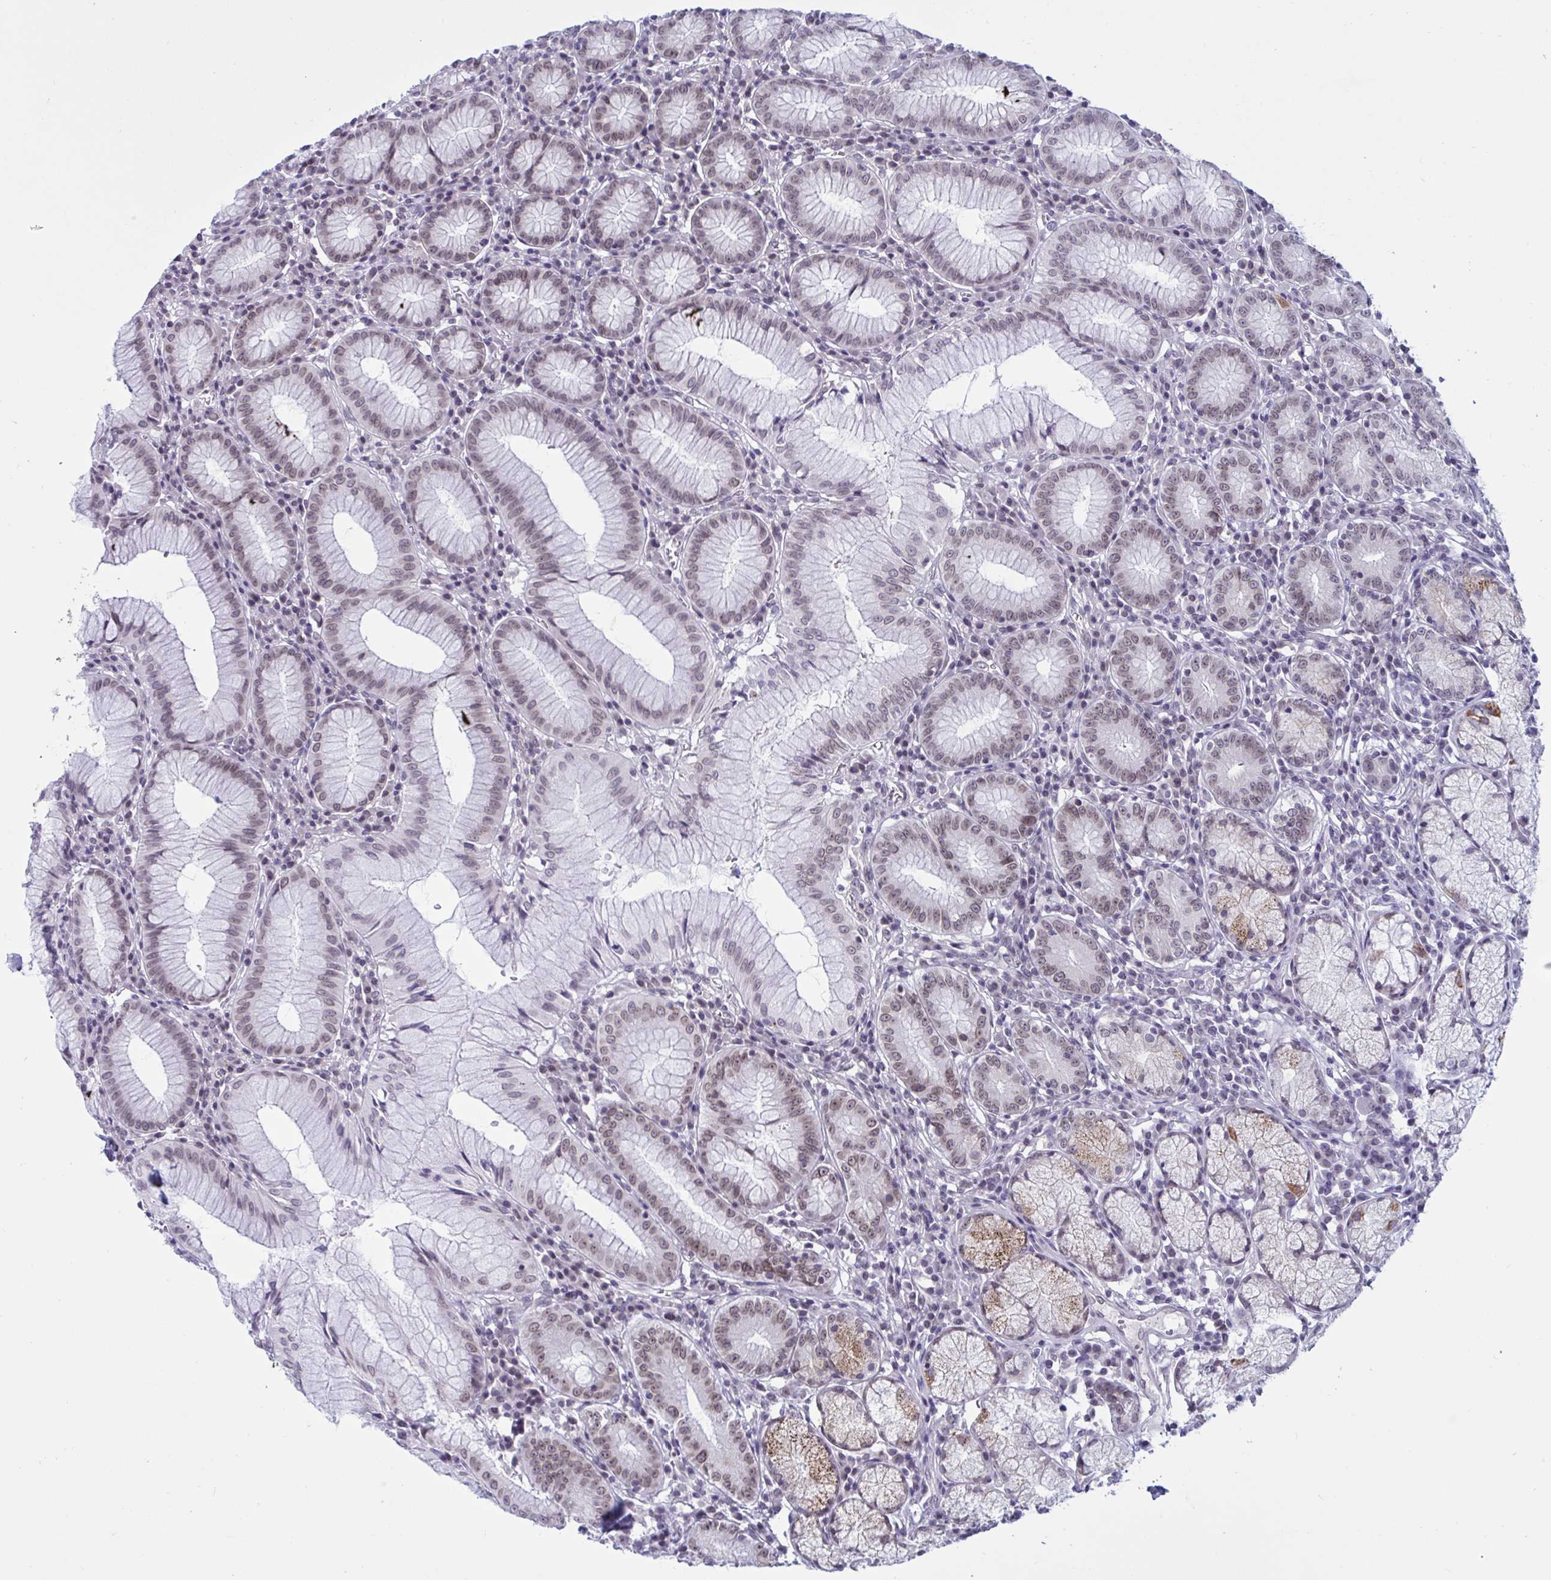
{"staining": {"intensity": "moderate", "quantity": "25%-75%", "location": "cytoplasmic/membranous,nuclear"}, "tissue": "stomach", "cell_type": "Glandular cells", "image_type": "normal", "snomed": [{"axis": "morphology", "description": "Normal tissue, NOS"}, {"axis": "topography", "description": "Stomach"}], "caption": "Moderate cytoplasmic/membranous,nuclear positivity is appreciated in approximately 25%-75% of glandular cells in normal stomach.", "gene": "DOCK11", "patient": {"sex": "male", "age": 55}}